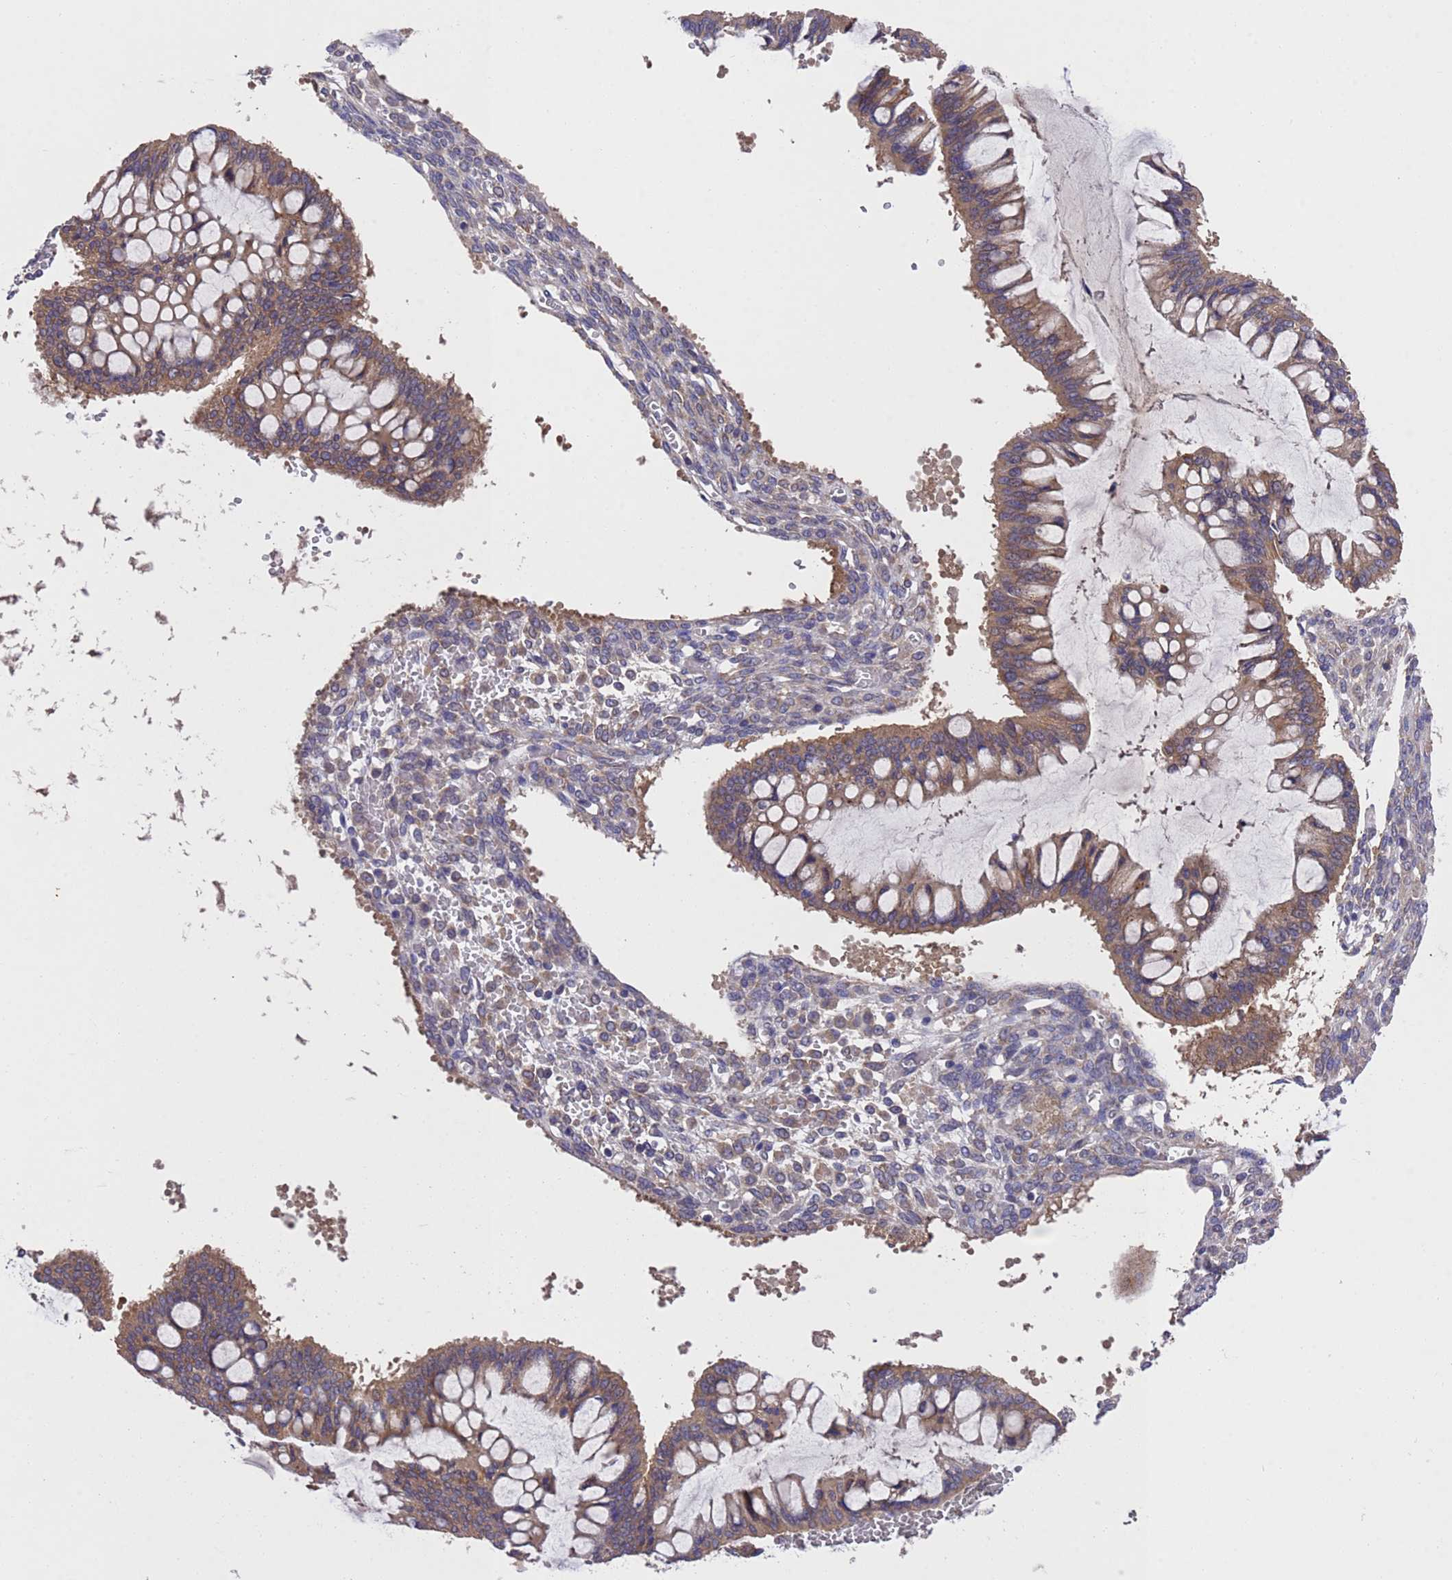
{"staining": {"intensity": "moderate", "quantity": ">75%", "location": "cytoplasmic/membranous"}, "tissue": "ovarian cancer", "cell_type": "Tumor cells", "image_type": "cancer", "snomed": [{"axis": "morphology", "description": "Cystadenocarcinoma, mucinous, NOS"}, {"axis": "topography", "description": "Ovary"}], "caption": "Immunohistochemistry (DAB) staining of human ovarian cancer reveals moderate cytoplasmic/membranous protein positivity in approximately >75% of tumor cells. (DAB IHC, brown staining for protein, blue staining for nuclei).", "gene": "DCAF12L2", "patient": {"sex": "female", "age": 73}}